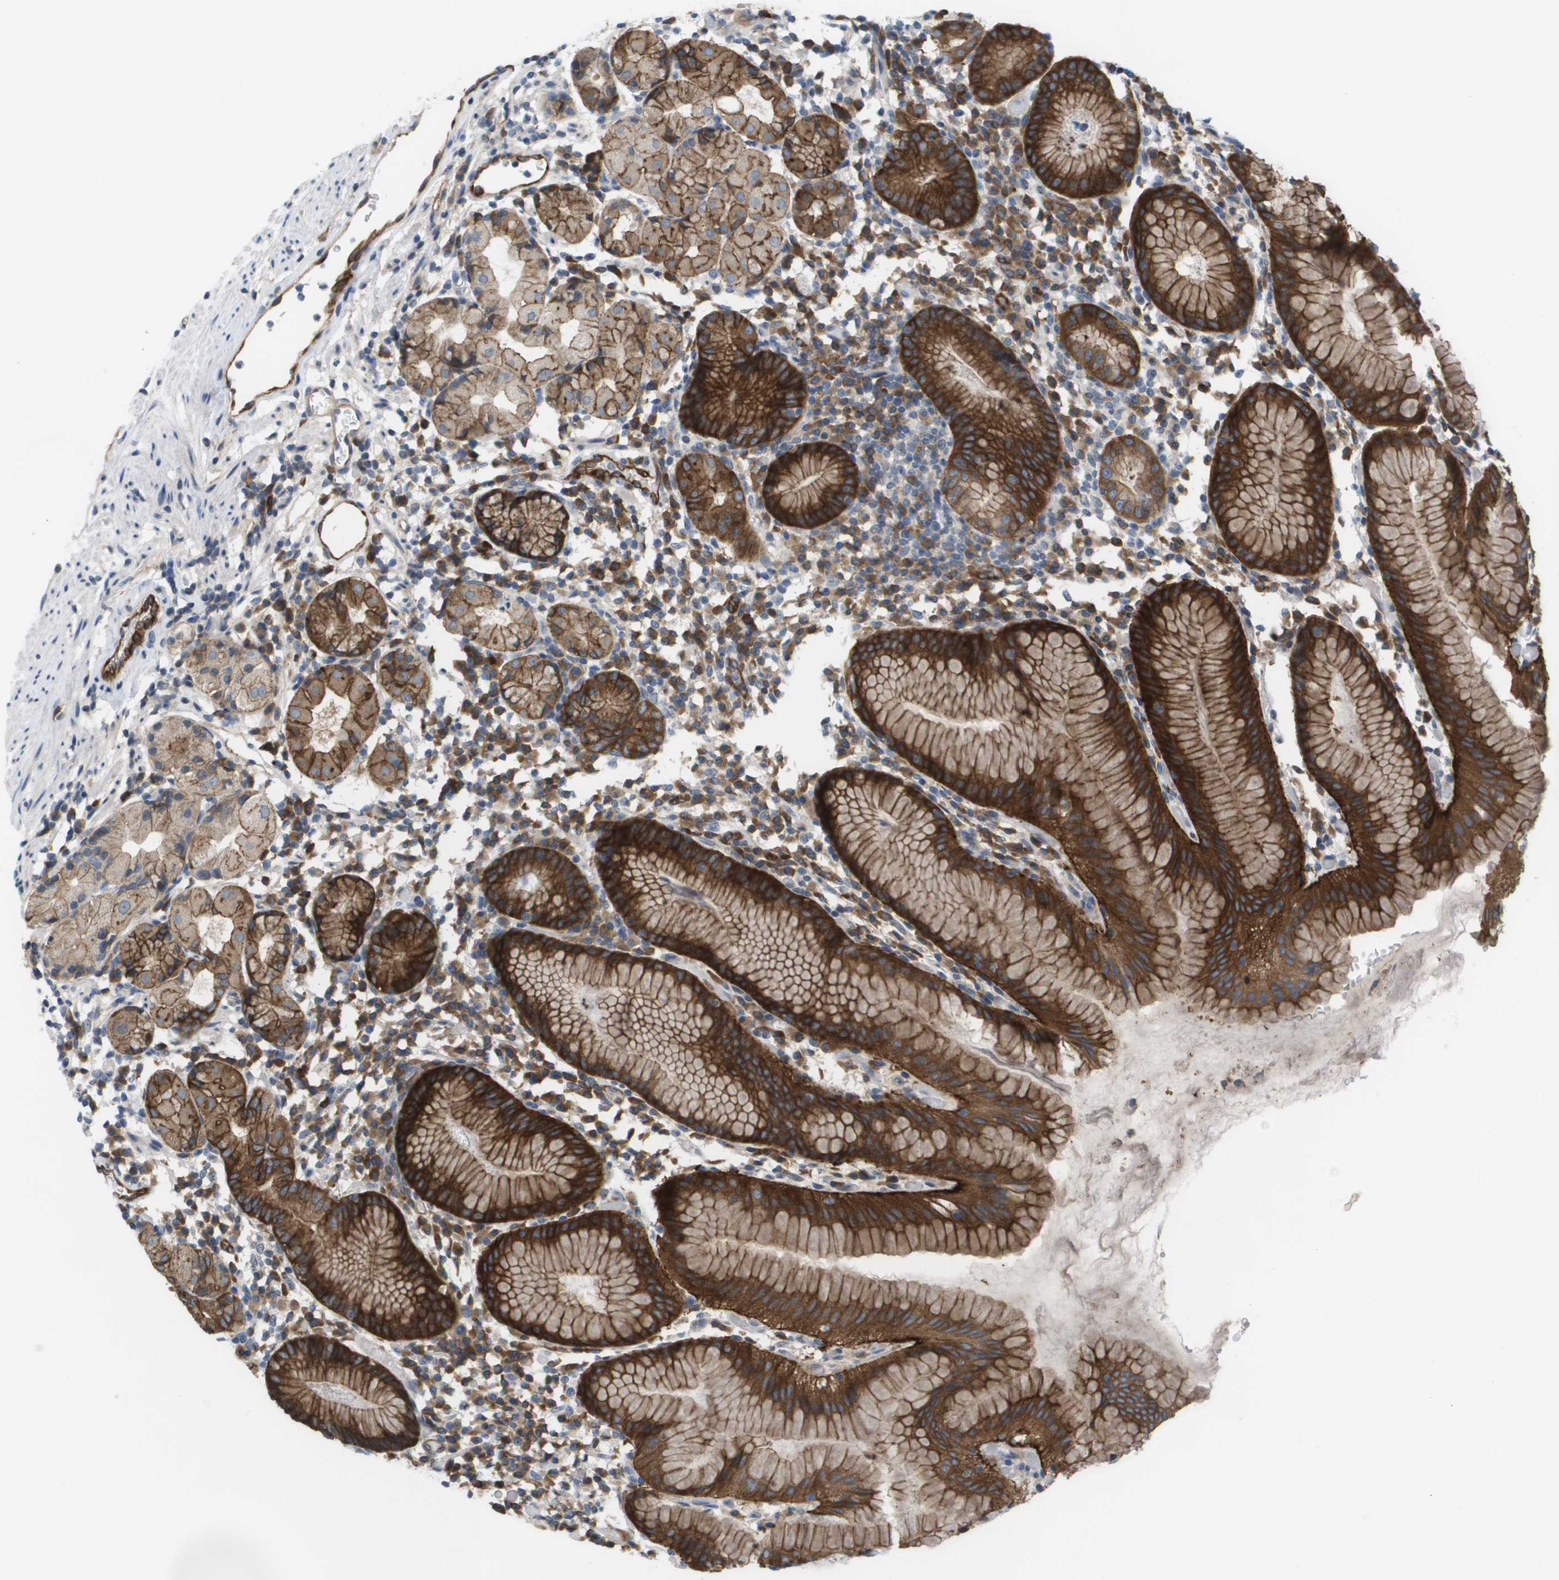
{"staining": {"intensity": "strong", "quantity": "25%-75%", "location": "cytoplasmic/membranous"}, "tissue": "stomach", "cell_type": "Glandular cells", "image_type": "normal", "snomed": [{"axis": "morphology", "description": "Normal tissue, NOS"}, {"axis": "topography", "description": "Stomach"}, {"axis": "topography", "description": "Stomach, lower"}], "caption": "Immunohistochemistry (DAB (3,3'-diaminobenzidine)) staining of normal stomach exhibits strong cytoplasmic/membranous protein positivity in approximately 25%-75% of glandular cells.", "gene": "MARCHF8", "patient": {"sex": "female", "age": 75}}